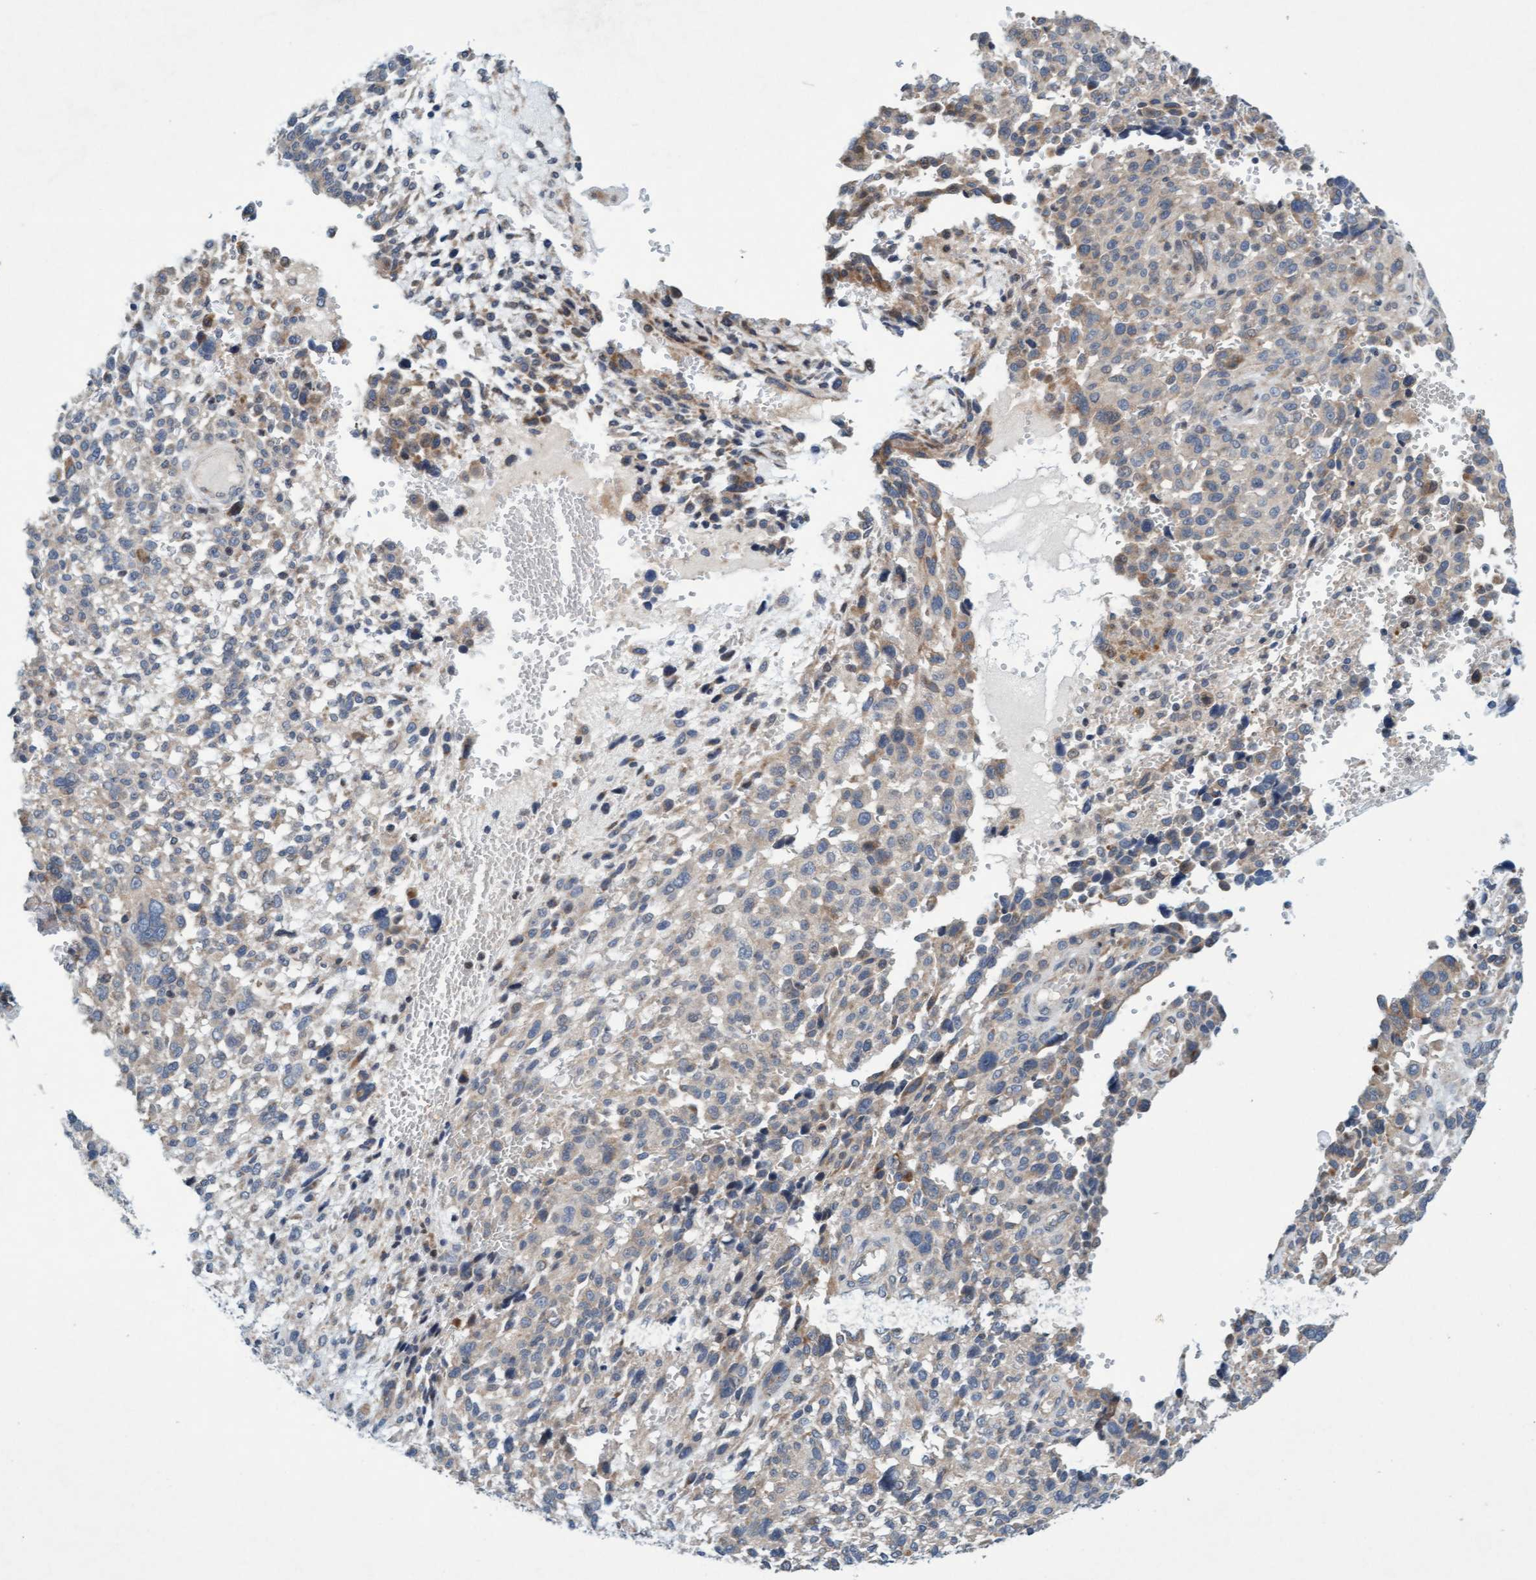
{"staining": {"intensity": "weak", "quantity": "<25%", "location": "cytoplasmic/membranous"}, "tissue": "melanoma", "cell_type": "Tumor cells", "image_type": "cancer", "snomed": [{"axis": "morphology", "description": "Malignant melanoma, NOS"}, {"axis": "topography", "description": "Skin"}], "caption": "Tumor cells show no significant protein expression in malignant melanoma.", "gene": "DDHD2", "patient": {"sex": "female", "age": 55}}